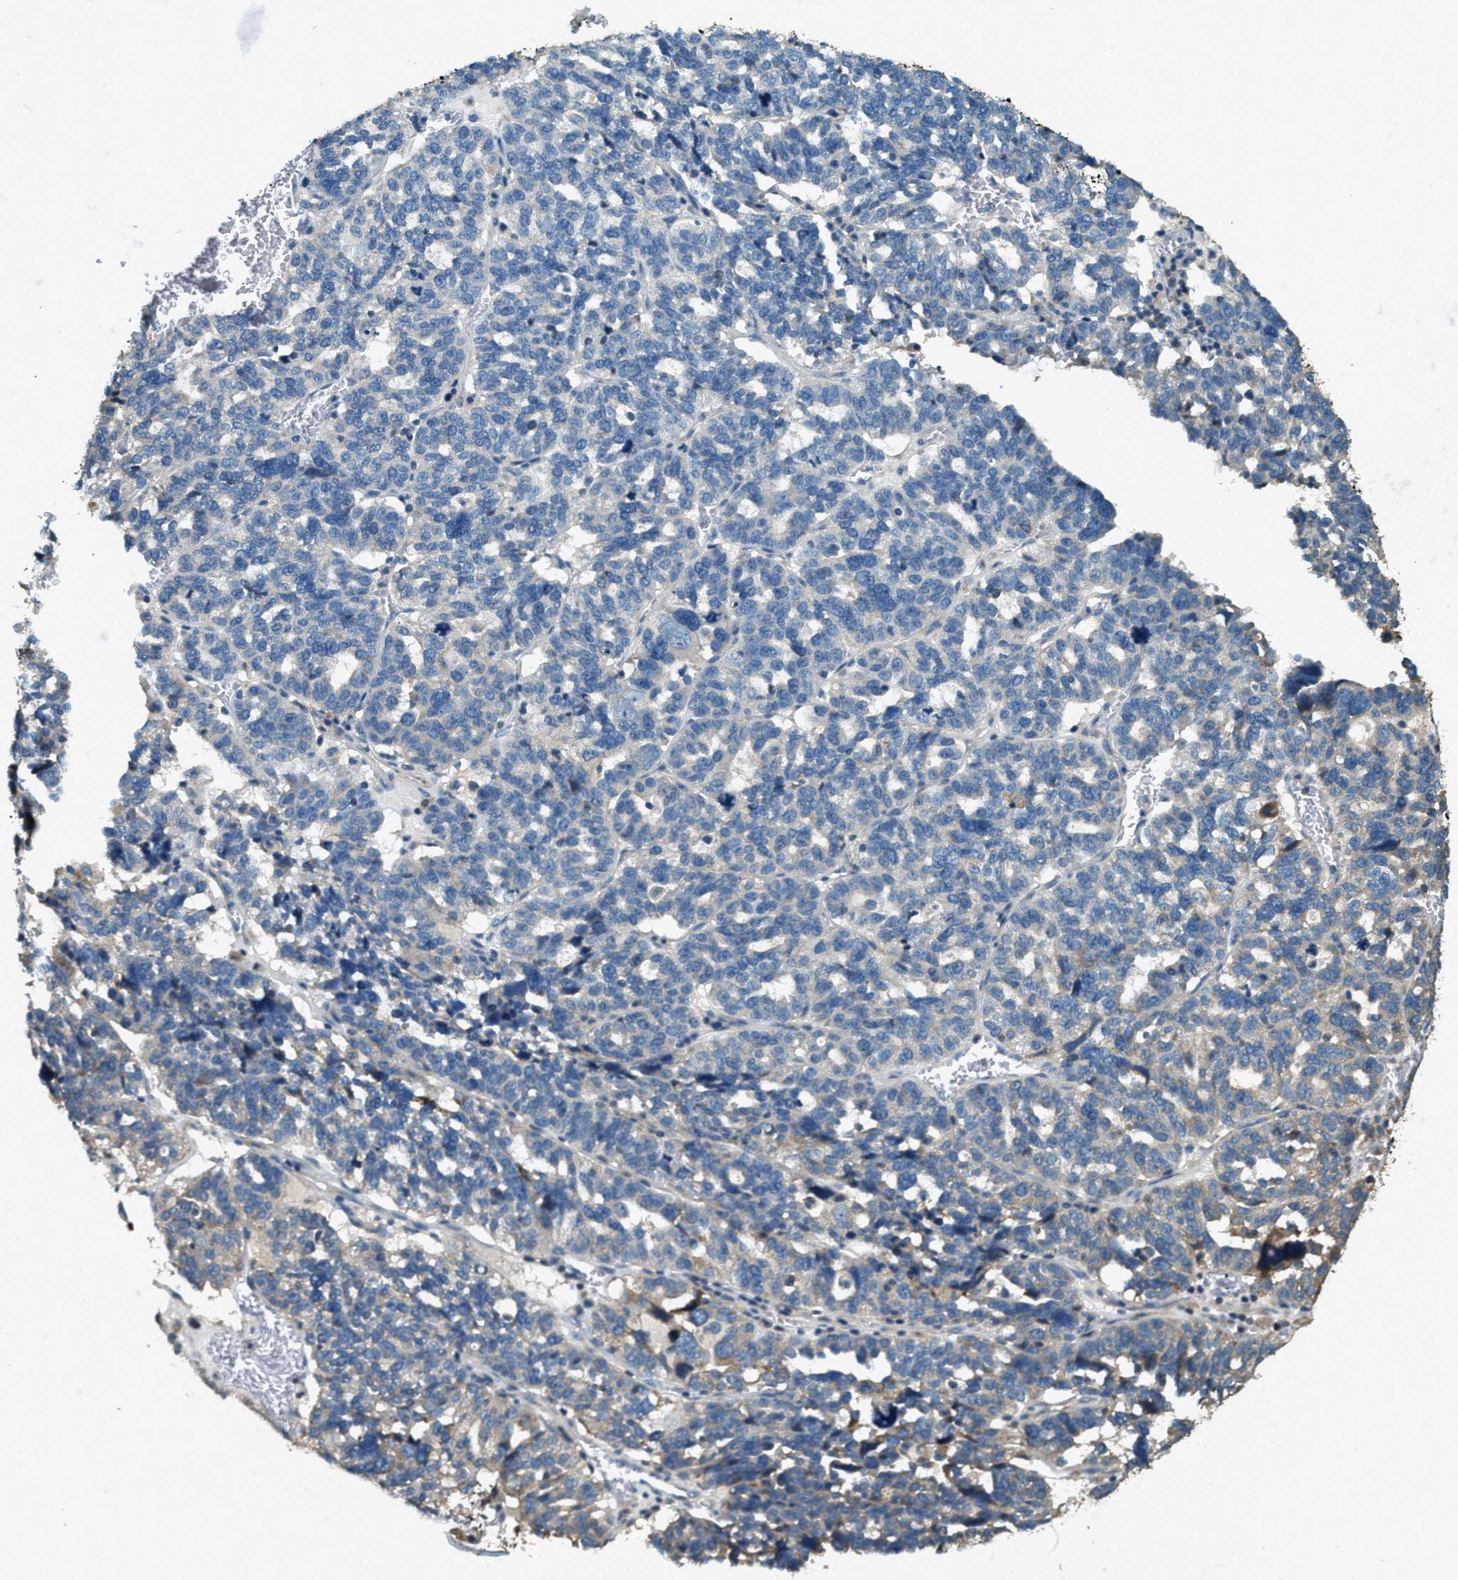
{"staining": {"intensity": "weak", "quantity": "<25%", "location": "cytoplasmic/membranous"}, "tissue": "ovarian cancer", "cell_type": "Tumor cells", "image_type": "cancer", "snomed": [{"axis": "morphology", "description": "Cystadenocarcinoma, serous, NOS"}, {"axis": "topography", "description": "Ovary"}], "caption": "Image shows no protein staining in tumor cells of ovarian cancer (serous cystadenocarcinoma) tissue.", "gene": "ERGIC1", "patient": {"sex": "female", "age": 59}}